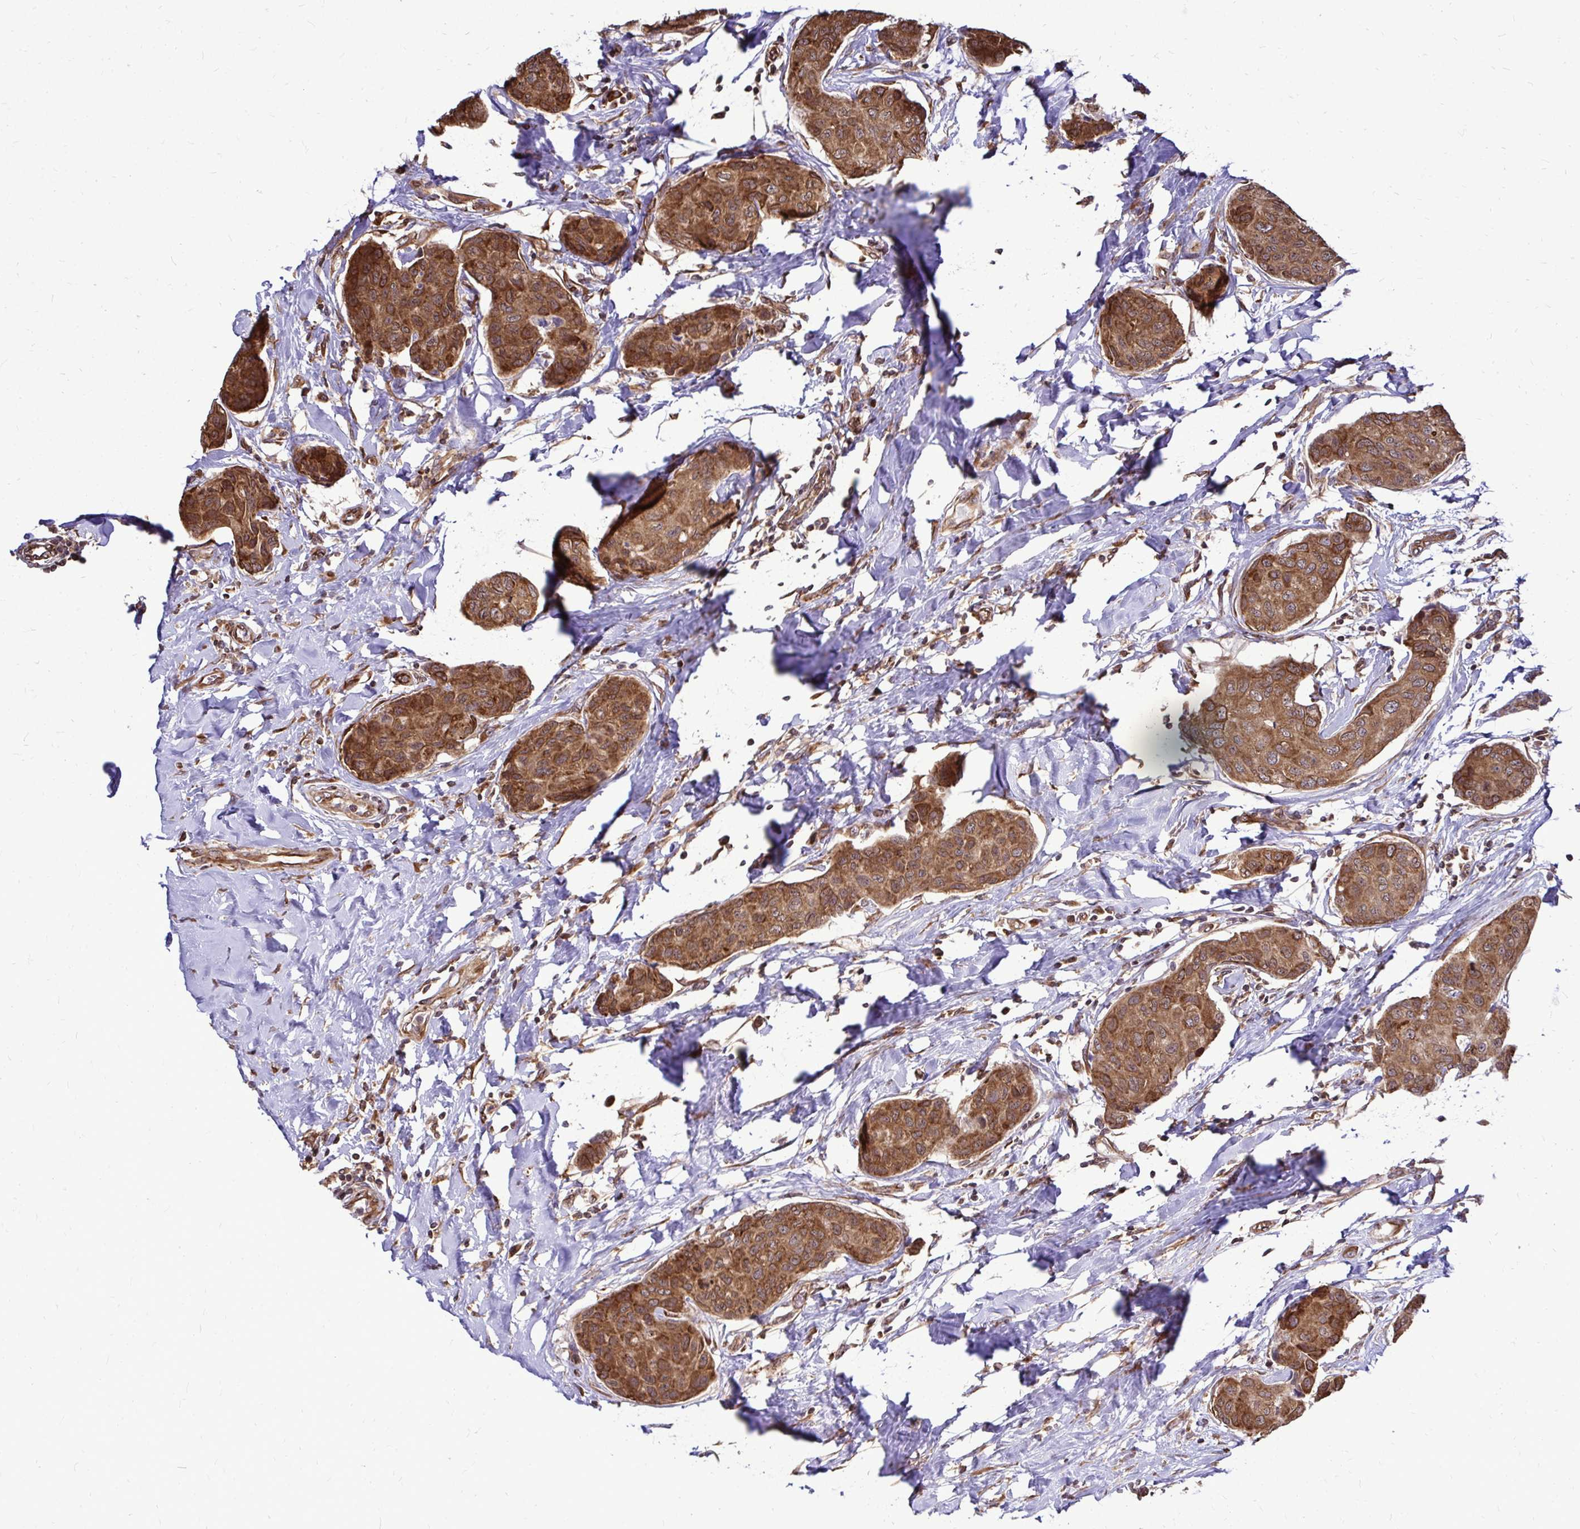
{"staining": {"intensity": "moderate", "quantity": ">75%", "location": "cytoplasmic/membranous,nuclear"}, "tissue": "breast cancer", "cell_type": "Tumor cells", "image_type": "cancer", "snomed": [{"axis": "morphology", "description": "Duct carcinoma"}, {"axis": "topography", "description": "Breast"}], "caption": "Breast cancer tissue exhibits moderate cytoplasmic/membranous and nuclear expression in about >75% of tumor cells", "gene": "FMR1", "patient": {"sex": "female", "age": 80}}